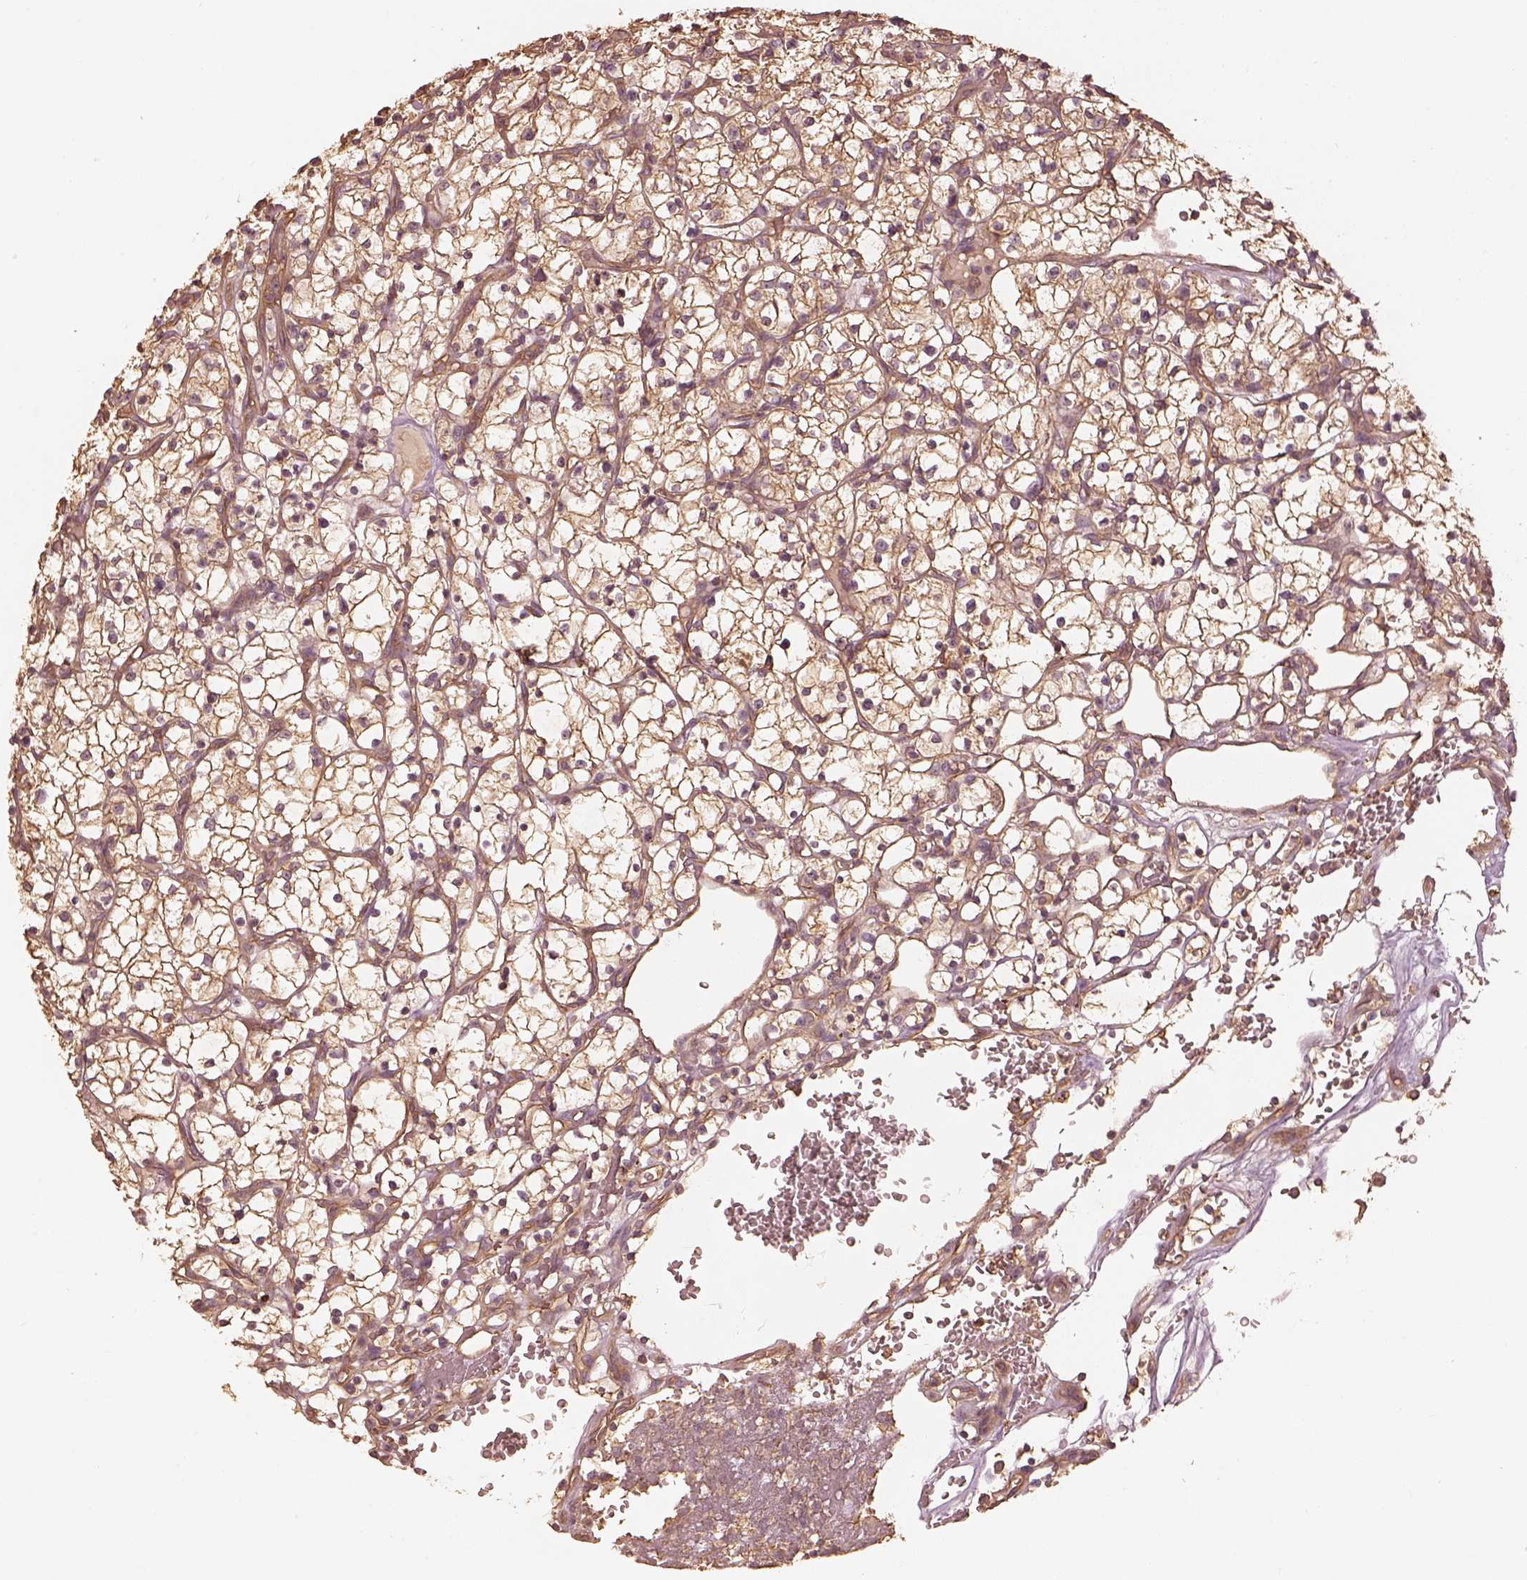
{"staining": {"intensity": "strong", "quantity": ">75%", "location": "cytoplasmic/membranous"}, "tissue": "renal cancer", "cell_type": "Tumor cells", "image_type": "cancer", "snomed": [{"axis": "morphology", "description": "Adenocarcinoma, NOS"}, {"axis": "topography", "description": "Kidney"}], "caption": "IHC (DAB (3,3'-diaminobenzidine)) staining of adenocarcinoma (renal) demonstrates strong cytoplasmic/membranous protein positivity in approximately >75% of tumor cells.", "gene": "WDR7", "patient": {"sex": "female", "age": 64}}